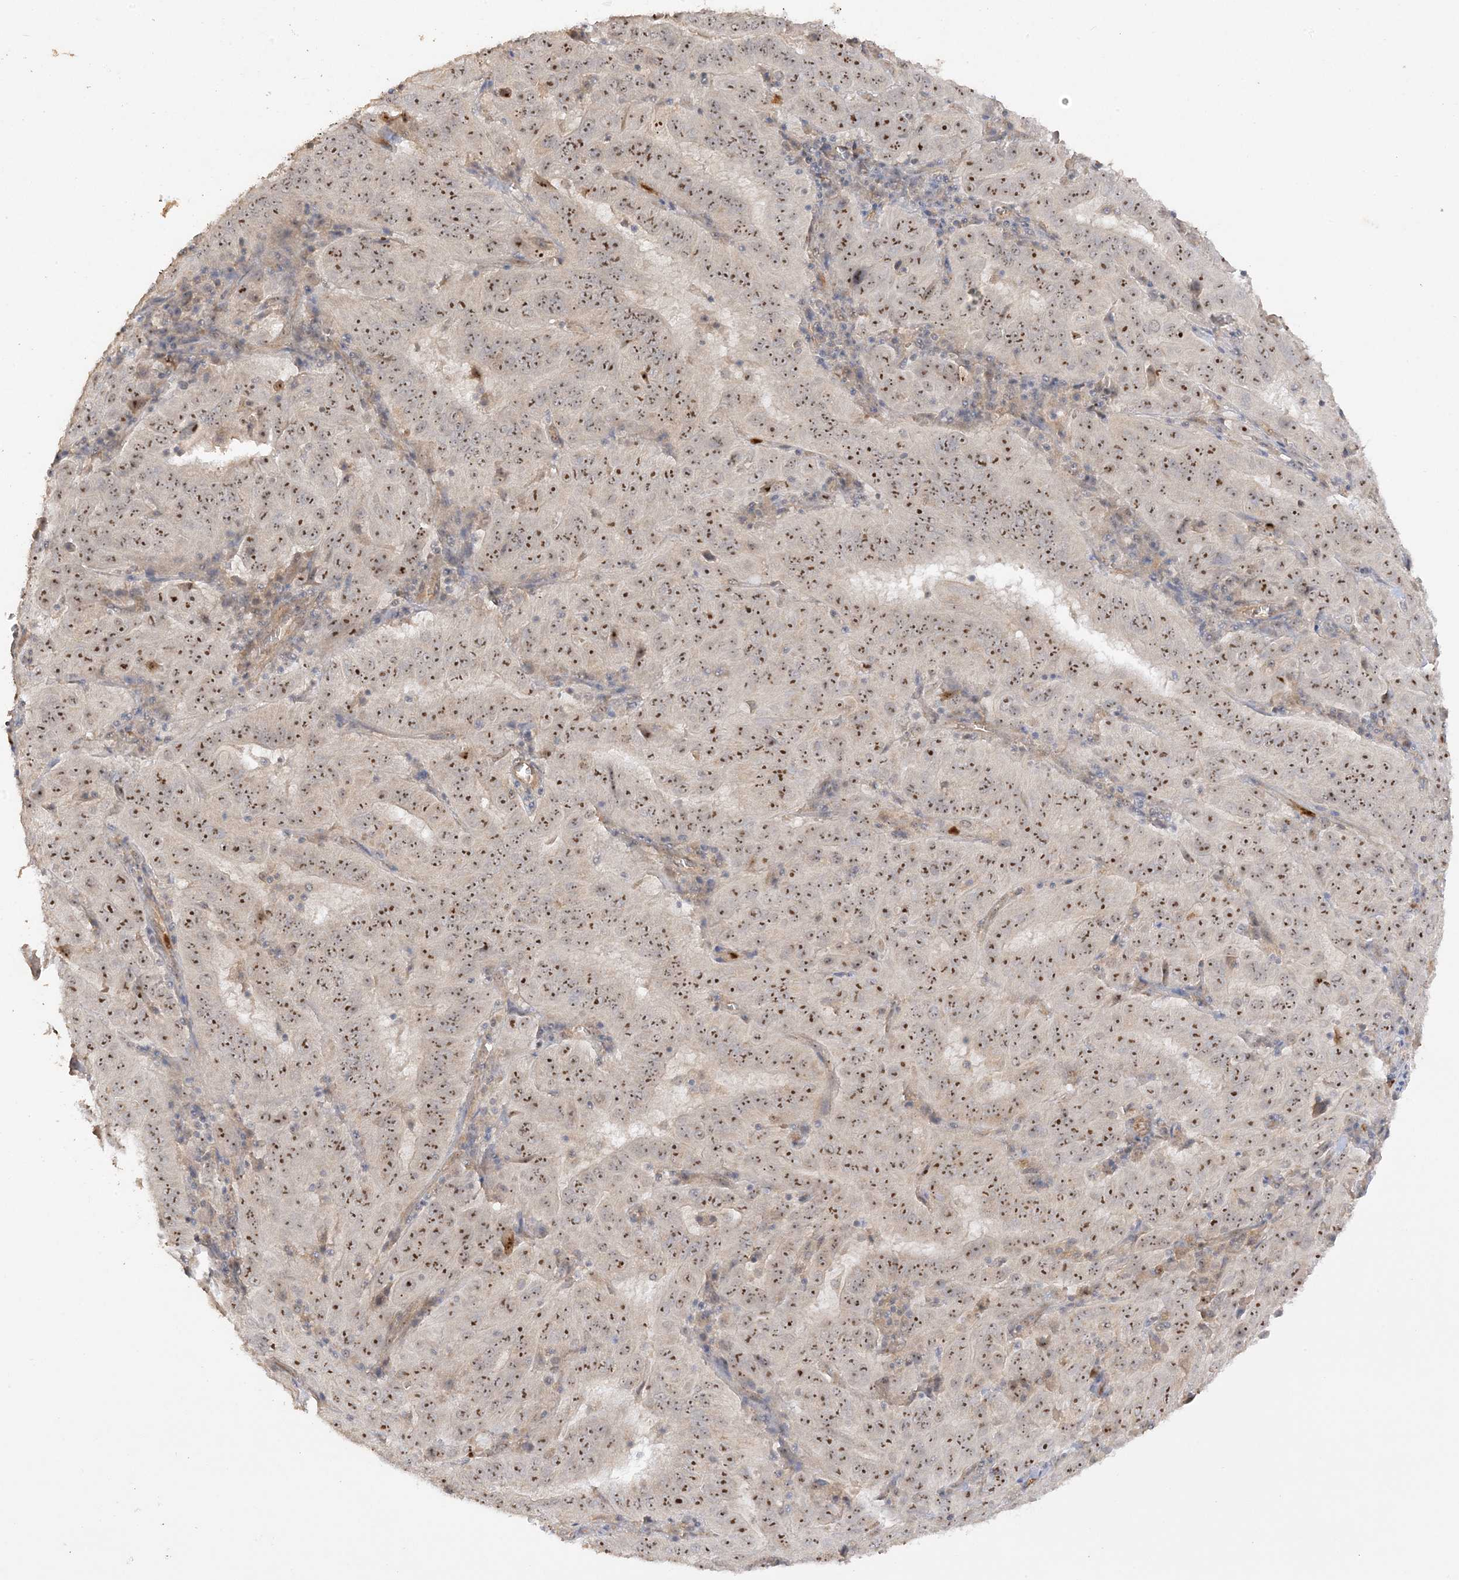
{"staining": {"intensity": "moderate", "quantity": ">75%", "location": "nuclear"}, "tissue": "pancreatic cancer", "cell_type": "Tumor cells", "image_type": "cancer", "snomed": [{"axis": "morphology", "description": "Adenocarcinoma, NOS"}, {"axis": "topography", "description": "Pancreas"}], "caption": "Immunohistochemical staining of human adenocarcinoma (pancreatic) displays medium levels of moderate nuclear expression in about >75% of tumor cells.", "gene": "DDX18", "patient": {"sex": "male", "age": 63}}